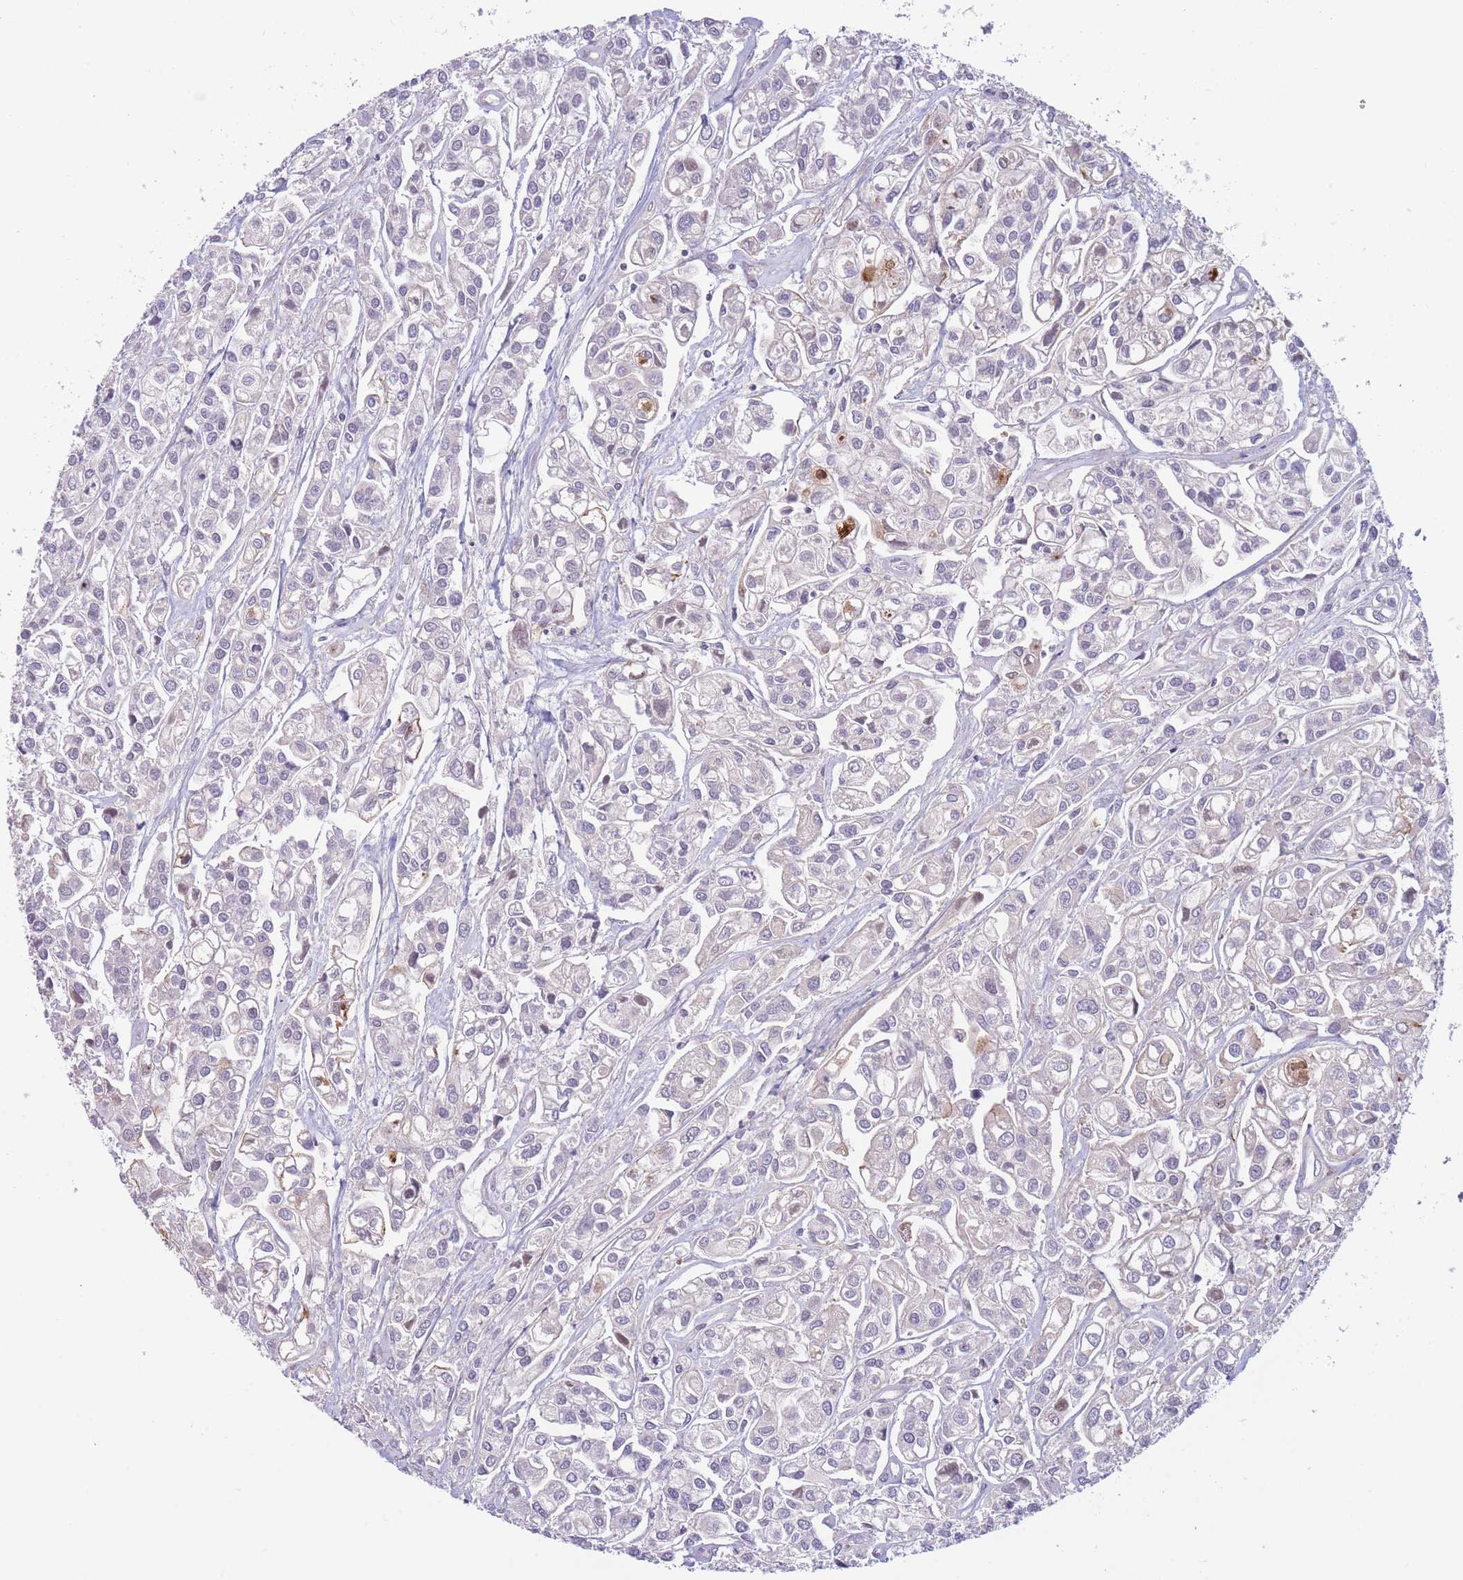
{"staining": {"intensity": "negative", "quantity": "none", "location": "none"}, "tissue": "urothelial cancer", "cell_type": "Tumor cells", "image_type": "cancer", "snomed": [{"axis": "morphology", "description": "Urothelial carcinoma, High grade"}, {"axis": "topography", "description": "Urinary bladder"}], "caption": "This micrograph is of urothelial cancer stained with immunohistochemistry to label a protein in brown with the nuclei are counter-stained blue. There is no positivity in tumor cells.", "gene": "SLC35F5", "patient": {"sex": "male", "age": 67}}